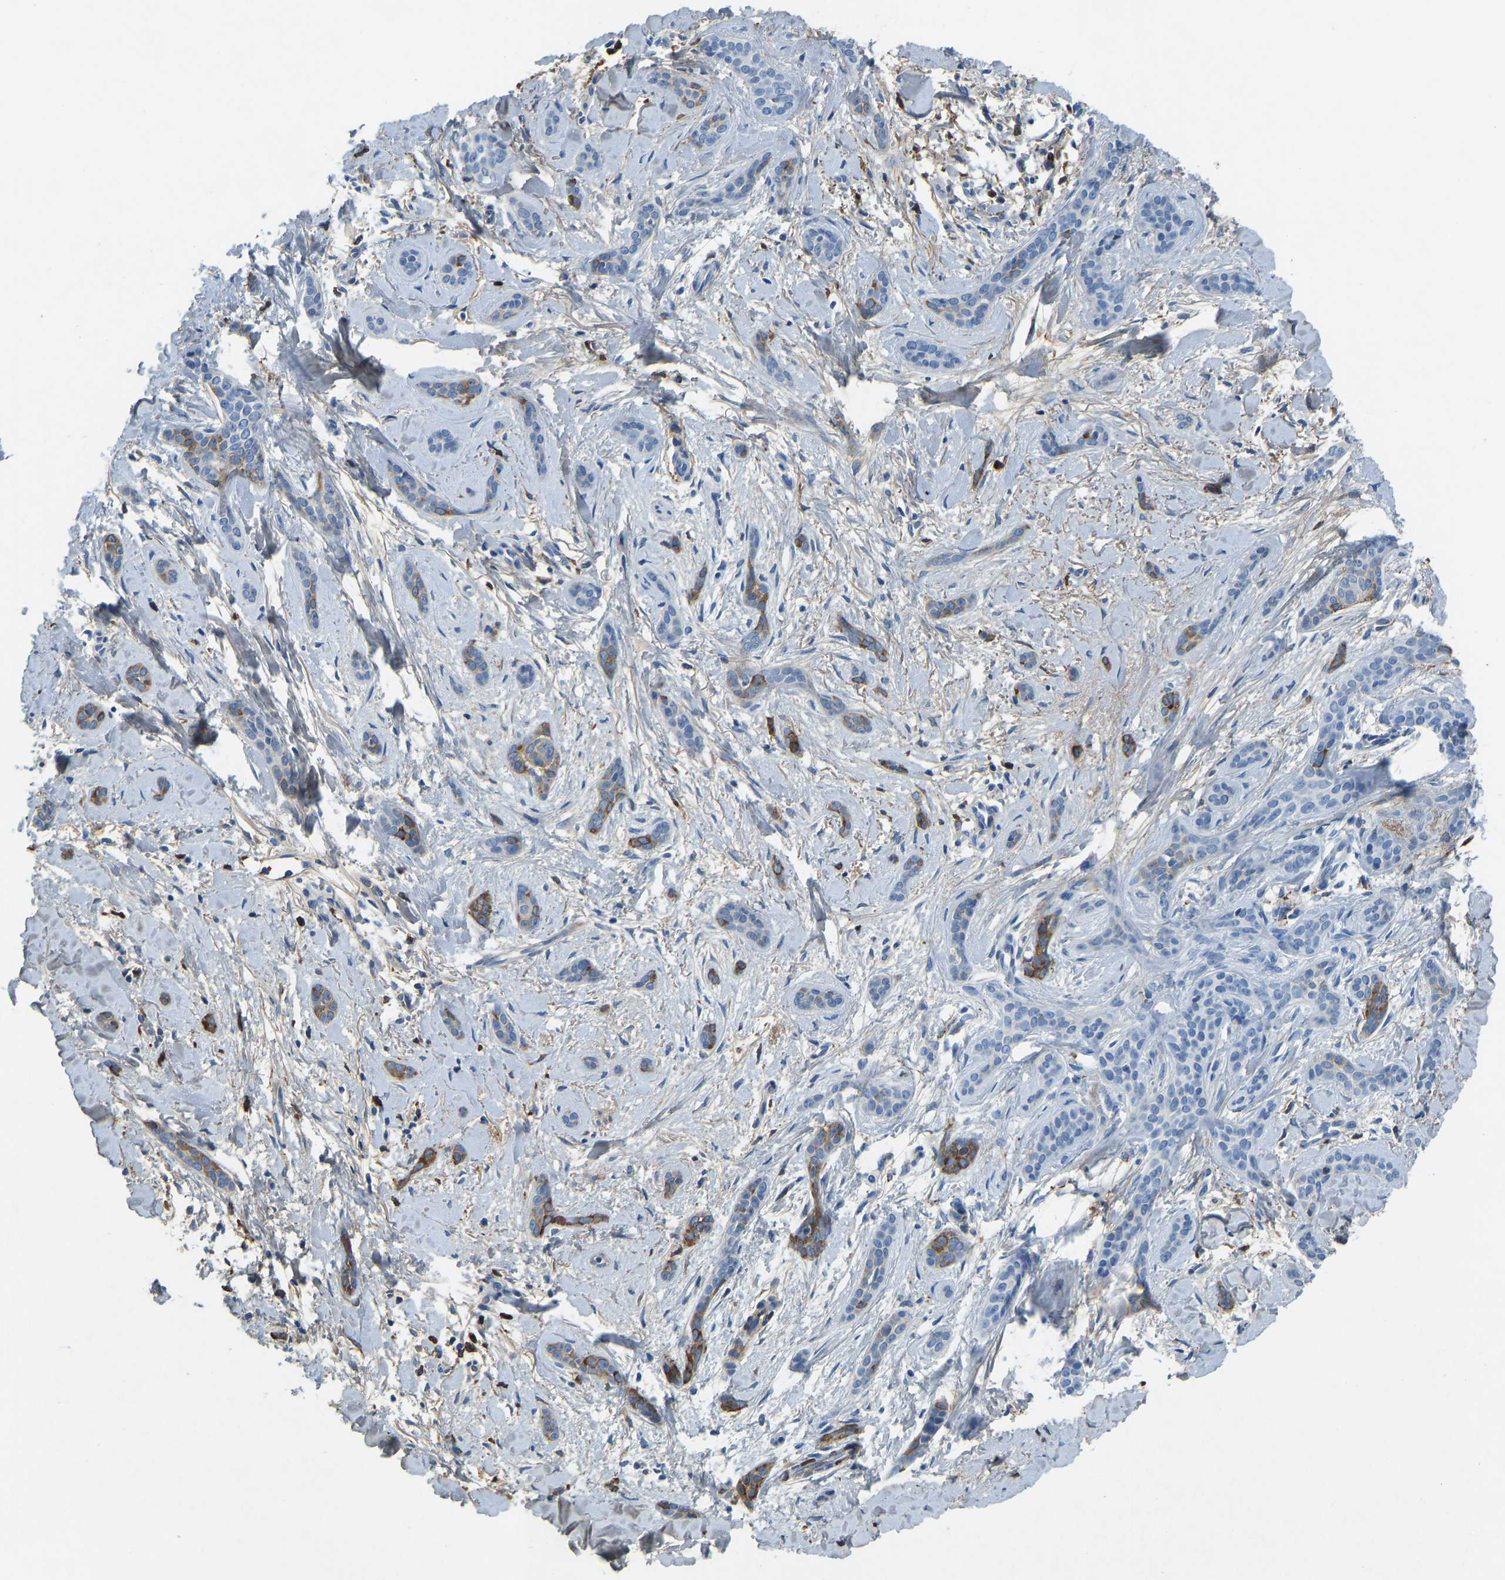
{"staining": {"intensity": "moderate", "quantity": "<25%", "location": "cytoplasmic/membranous"}, "tissue": "skin cancer", "cell_type": "Tumor cells", "image_type": "cancer", "snomed": [{"axis": "morphology", "description": "Basal cell carcinoma"}, {"axis": "morphology", "description": "Adnexal tumor, benign"}, {"axis": "topography", "description": "Skin"}], "caption": "Immunohistochemical staining of human skin cancer (basal cell carcinoma) displays moderate cytoplasmic/membranous protein staining in approximately <25% of tumor cells. (Brightfield microscopy of DAB IHC at high magnification).", "gene": "THBS4", "patient": {"sex": "female", "age": 42}}